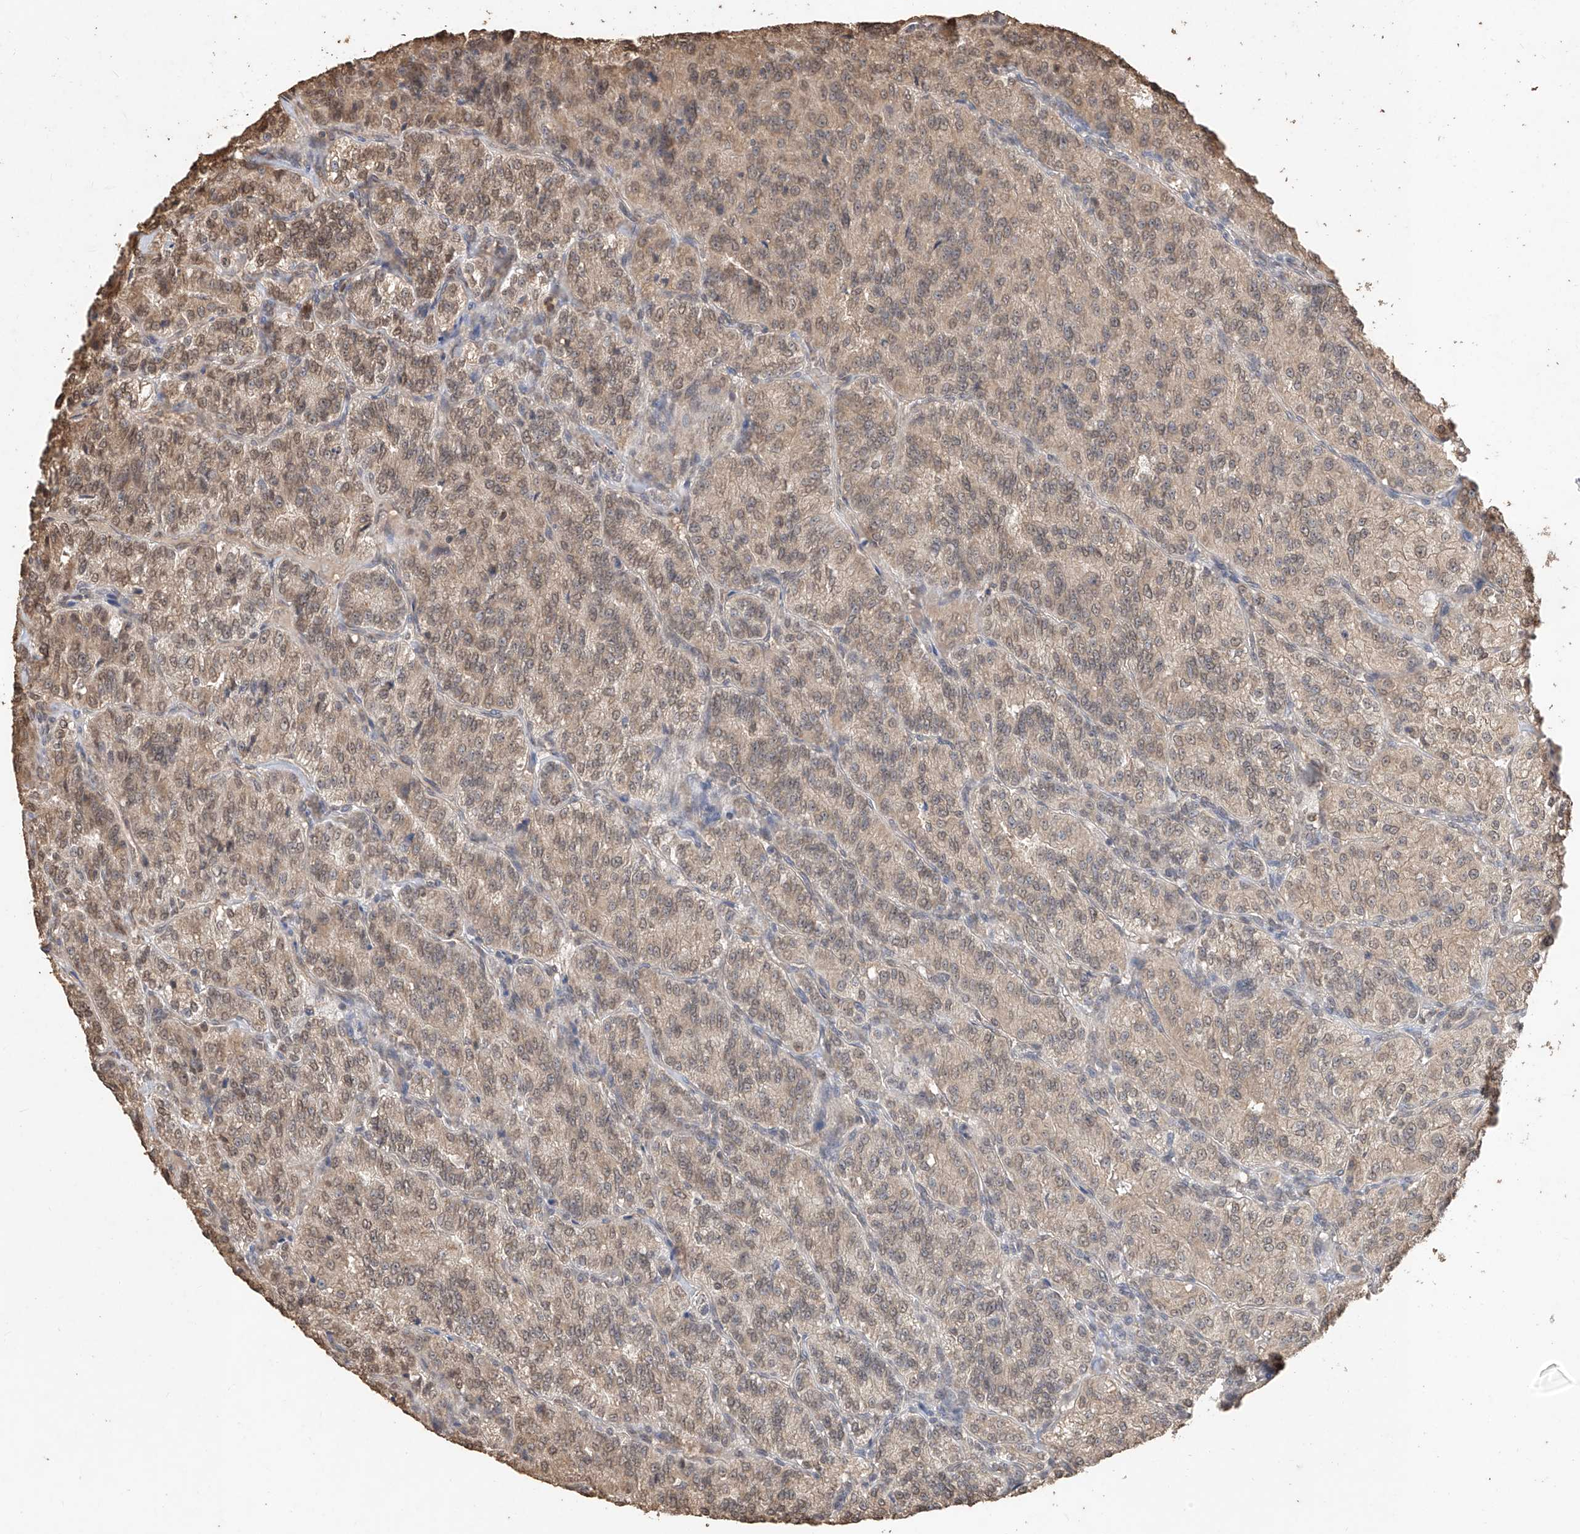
{"staining": {"intensity": "moderate", "quantity": ">75%", "location": "cytoplasmic/membranous,nuclear"}, "tissue": "renal cancer", "cell_type": "Tumor cells", "image_type": "cancer", "snomed": [{"axis": "morphology", "description": "Adenocarcinoma, NOS"}, {"axis": "topography", "description": "Kidney"}], "caption": "Approximately >75% of tumor cells in human adenocarcinoma (renal) exhibit moderate cytoplasmic/membranous and nuclear protein expression as visualized by brown immunohistochemical staining.", "gene": "ELOVL1", "patient": {"sex": "female", "age": 63}}